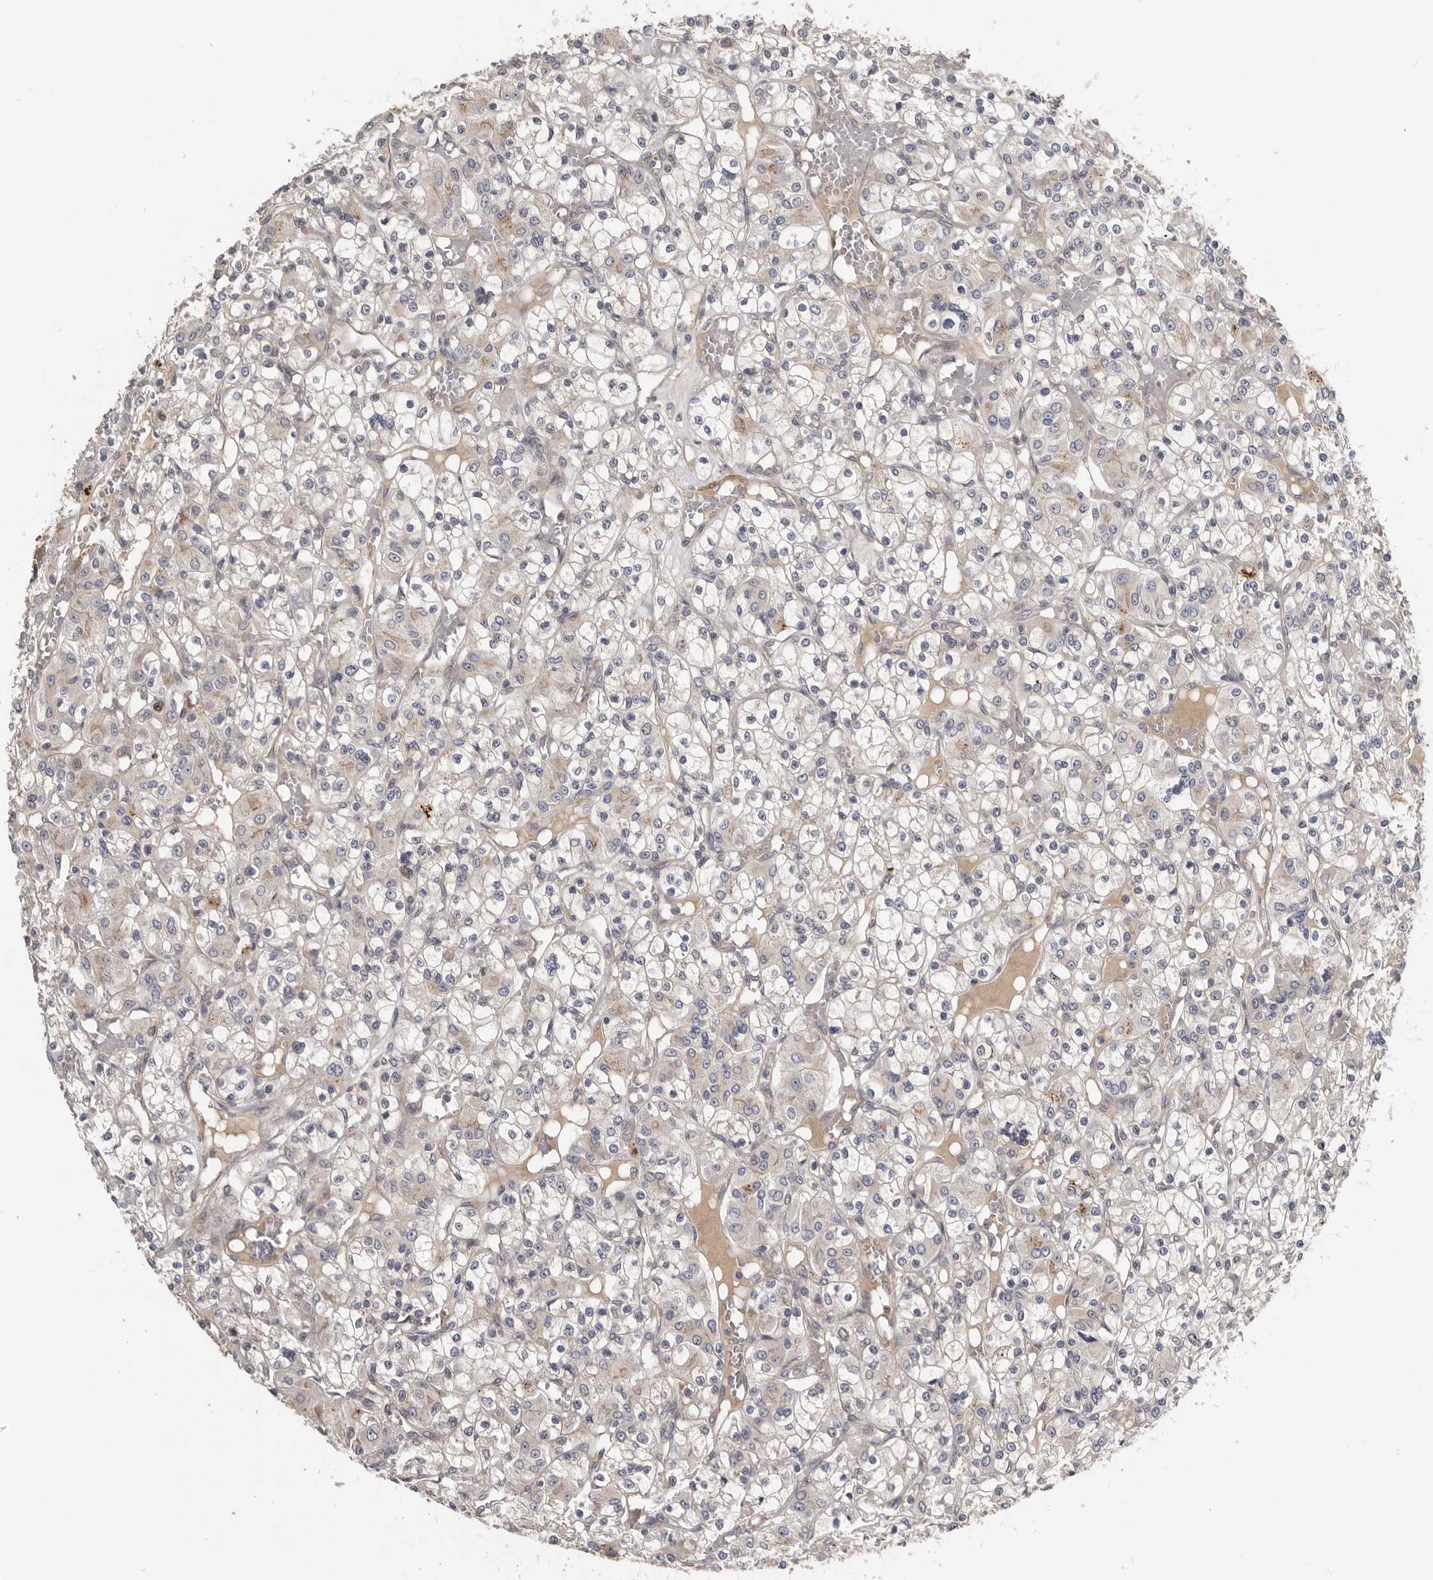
{"staining": {"intensity": "weak", "quantity": "25%-75%", "location": "cytoplasmic/membranous"}, "tissue": "renal cancer", "cell_type": "Tumor cells", "image_type": "cancer", "snomed": [{"axis": "morphology", "description": "Adenocarcinoma, NOS"}, {"axis": "topography", "description": "Kidney"}], "caption": "Immunohistochemical staining of renal adenocarcinoma demonstrates weak cytoplasmic/membranous protein expression in about 25%-75% of tumor cells.", "gene": "CDCA8", "patient": {"sex": "female", "age": 59}}